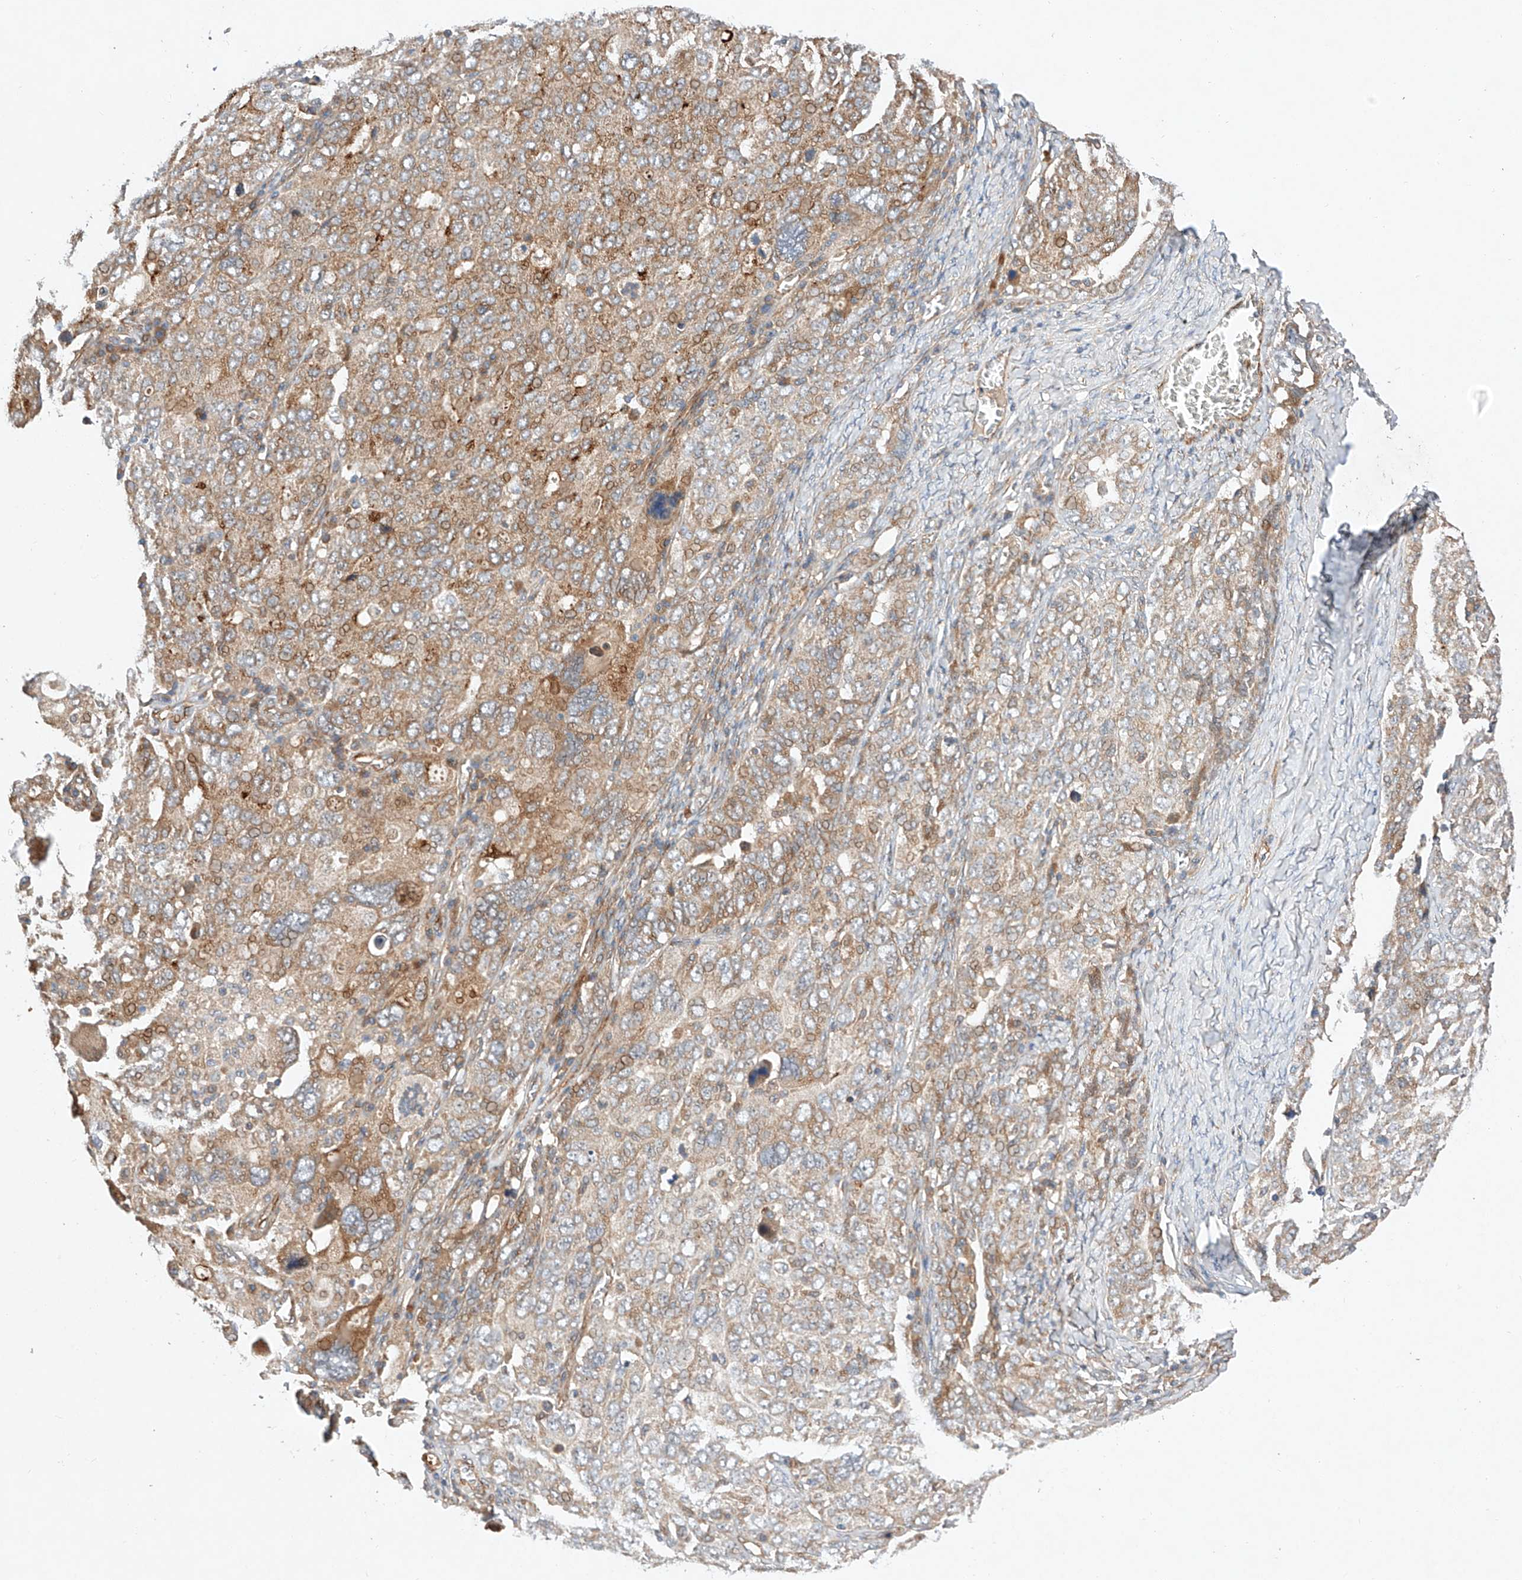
{"staining": {"intensity": "moderate", "quantity": ">75%", "location": "cytoplasmic/membranous"}, "tissue": "ovarian cancer", "cell_type": "Tumor cells", "image_type": "cancer", "snomed": [{"axis": "morphology", "description": "Carcinoma, endometroid"}, {"axis": "topography", "description": "Ovary"}], "caption": "Tumor cells reveal medium levels of moderate cytoplasmic/membranous staining in about >75% of cells in human ovarian cancer. The staining was performed using DAB (3,3'-diaminobenzidine) to visualize the protein expression in brown, while the nuclei were stained in blue with hematoxylin (Magnification: 20x).", "gene": "RAB23", "patient": {"sex": "female", "age": 62}}